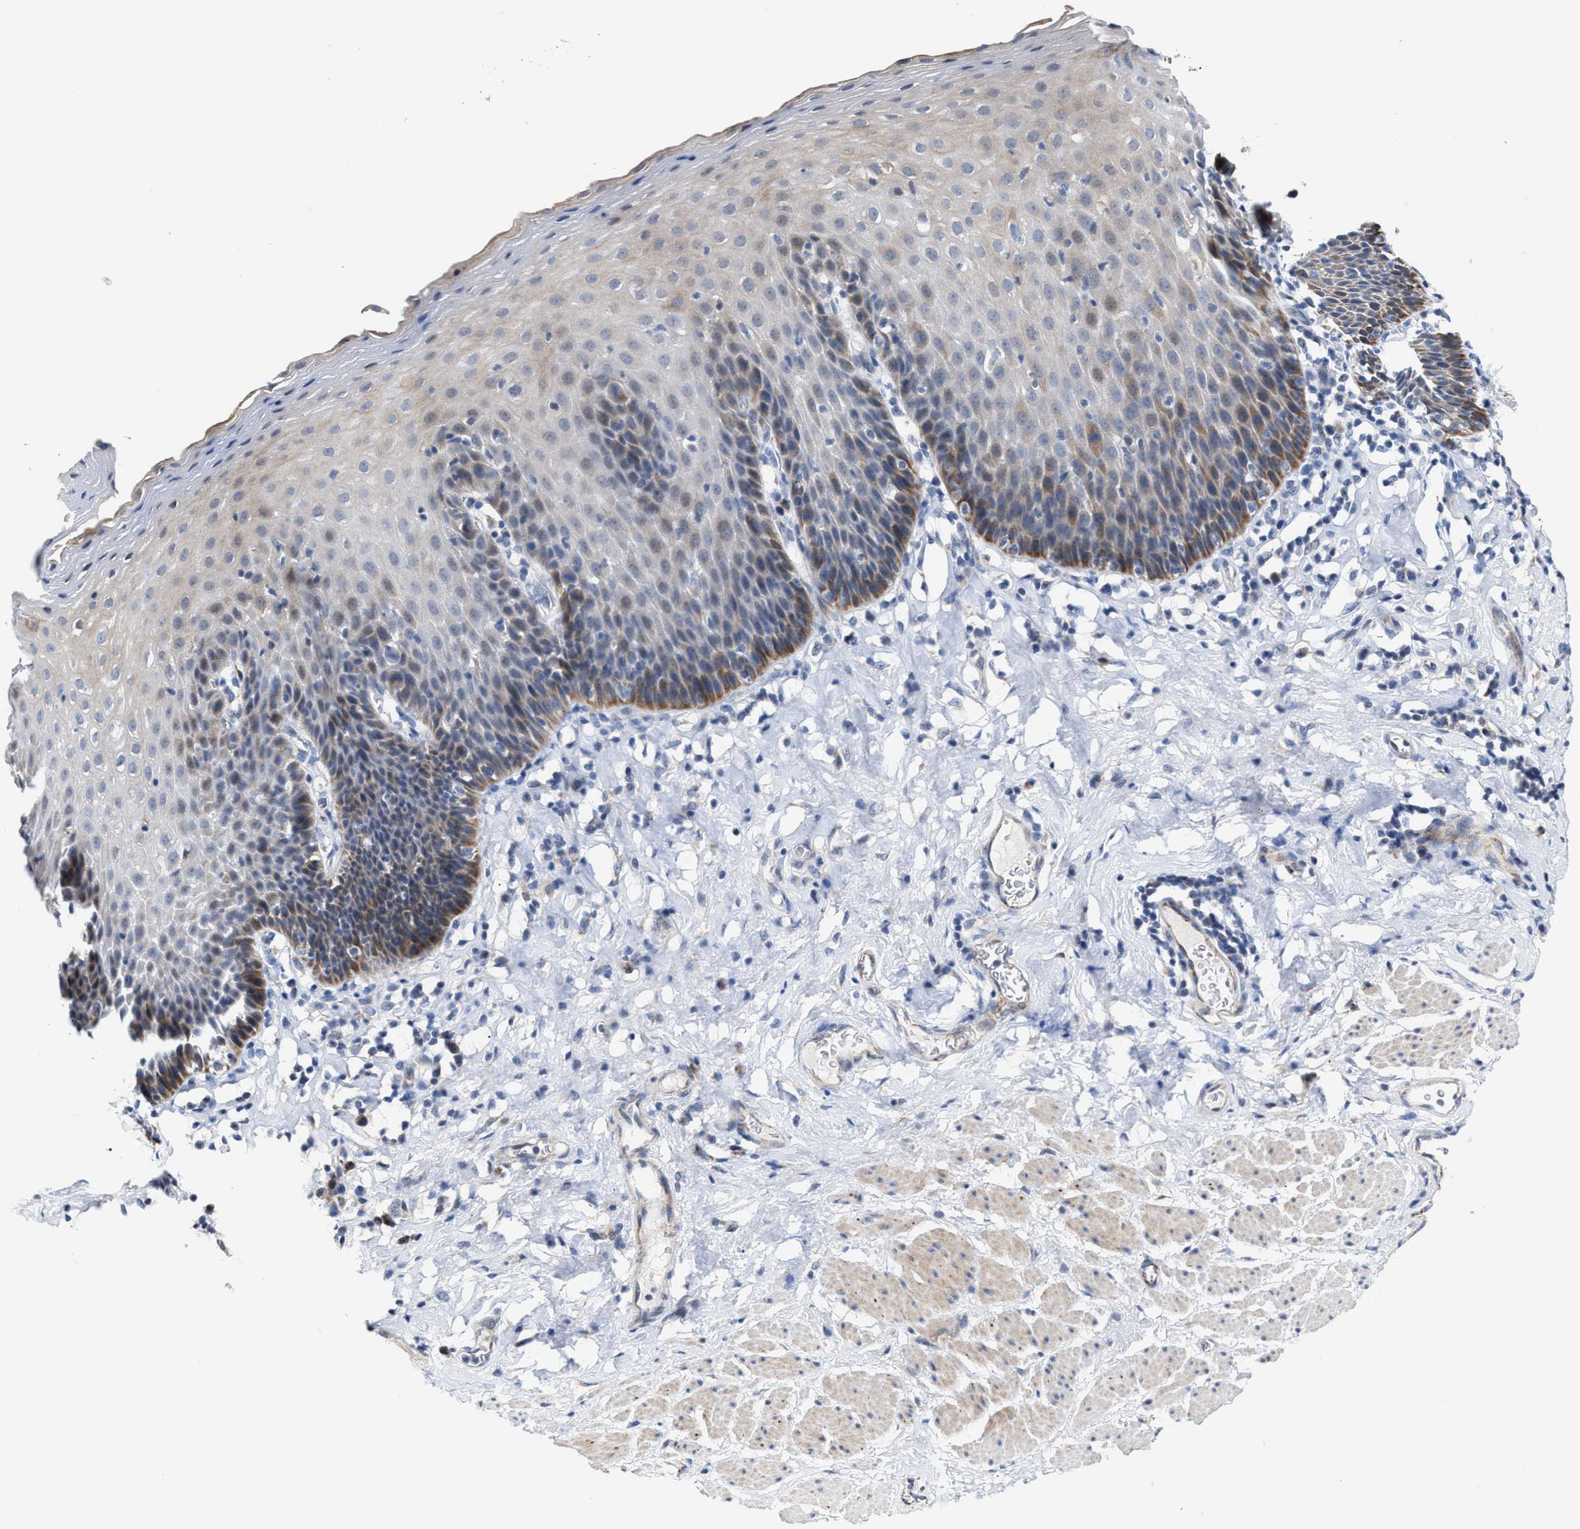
{"staining": {"intensity": "moderate", "quantity": "<25%", "location": "cytoplasmic/membranous"}, "tissue": "esophagus", "cell_type": "Squamous epithelial cells", "image_type": "normal", "snomed": [{"axis": "morphology", "description": "Normal tissue, NOS"}, {"axis": "topography", "description": "Esophagus"}], "caption": "Brown immunohistochemical staining in benign esophagus exhibits moderate cytoplasmic/membranous staining in approximately <25% of squamous epithelial cells. The staining was performed using DAB to visualize the protein expression in brown, while the nuclei were stained in blue with hematoxylin (Magnification: 20x).", "gene": "JAG1", "patient": {"sex": "female", "age": 61}}